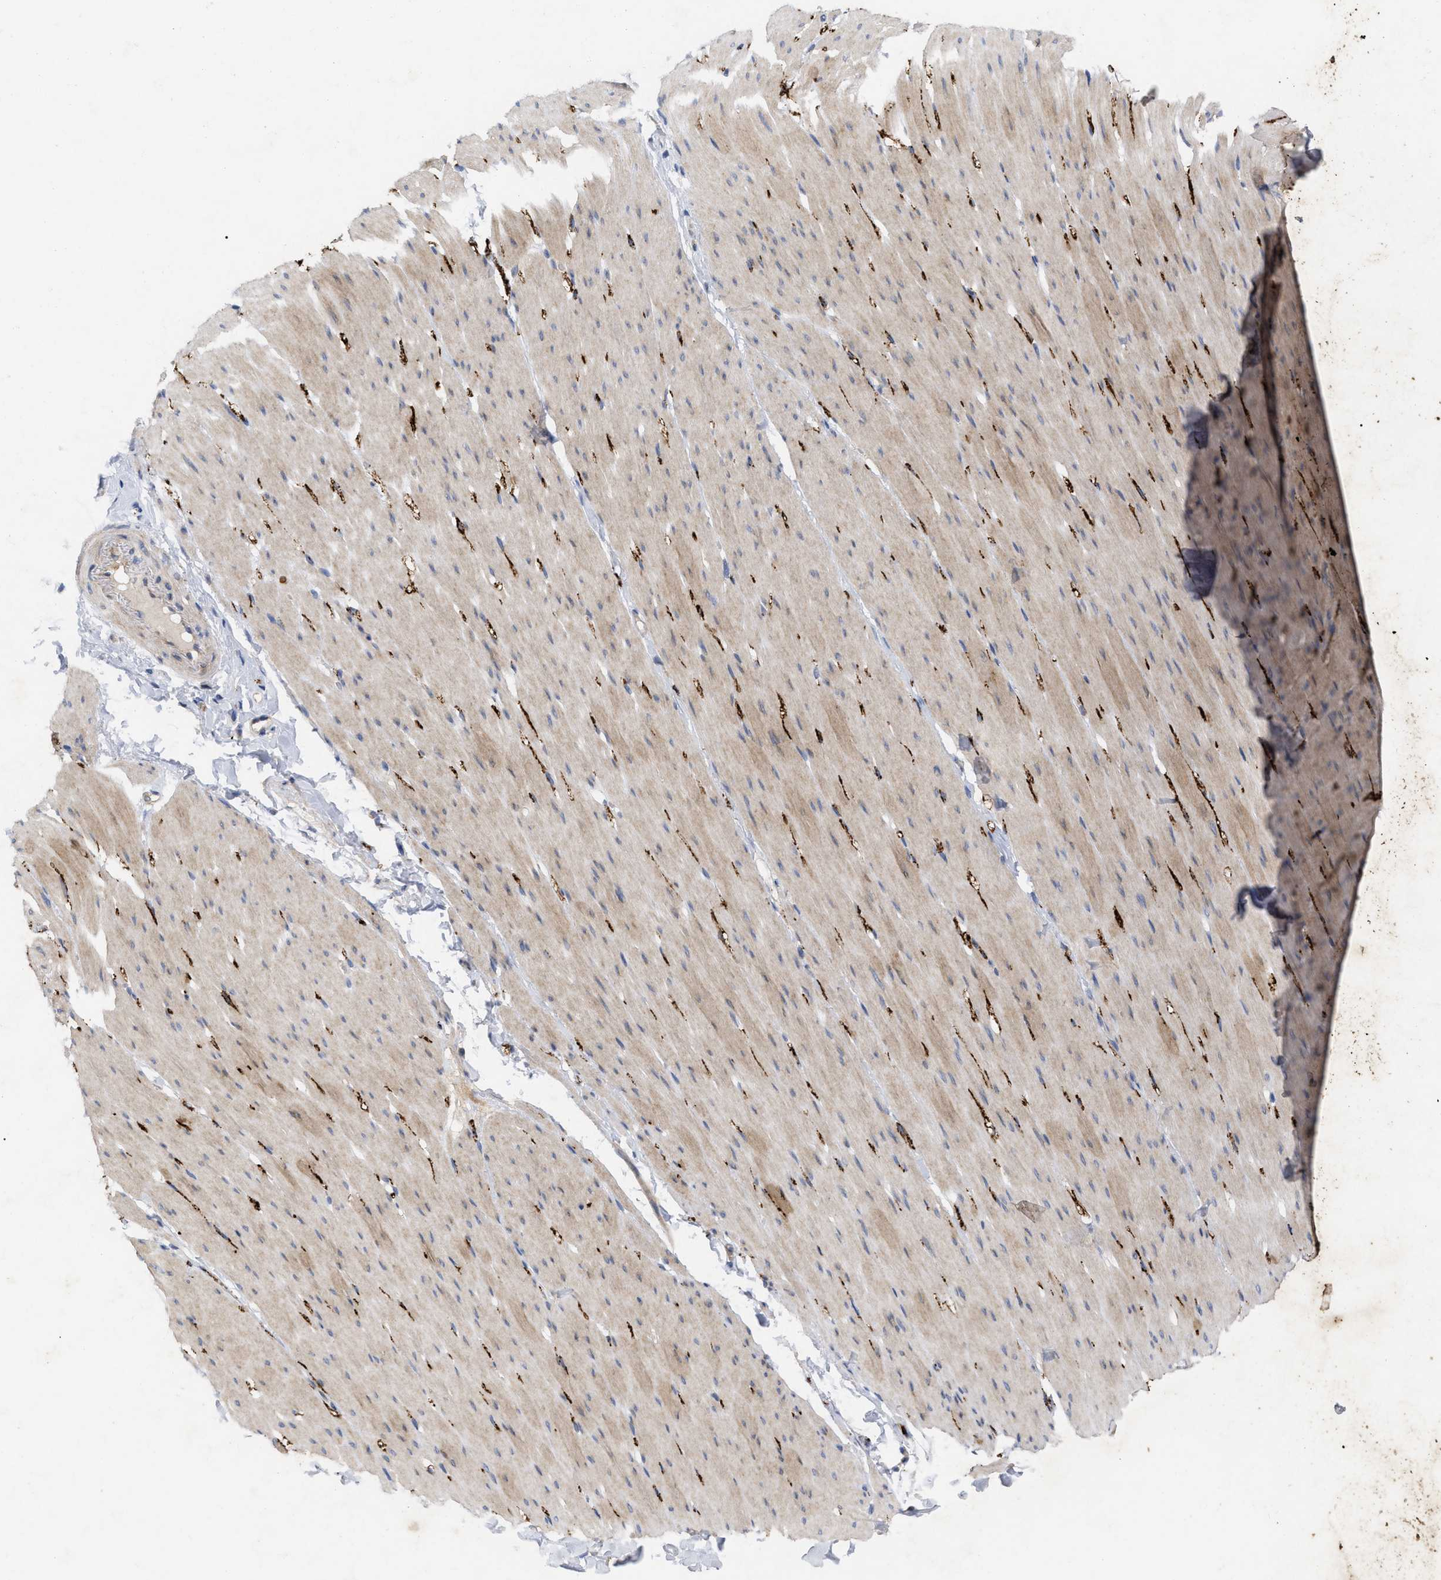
{"staining": {"intensity": "weak", "quantity": ">75%", "location": "cytoplasmic/membranous"}, "tissue": "smooth muscle", "cell_type": "Smooth muscle cells", "image_type": "normal", "snomed": [{"axis": "morphology", "description": "Normal tissue, NOS"}, {"axis": "topography", "description": "Smooth muscle"}, {"axis": "topography", "description": "Colon"}], "caption": "Protein positivity by IHC displays weak cytoplasmic/membranous positivity in about >75% of smooth muscle cells in benign smooth muscle. Immunohistochemistry stains the protein in brown and the nuclei are stained blue.", "gene": "VIP", "patient": {"sex": "male", "age": 67}}